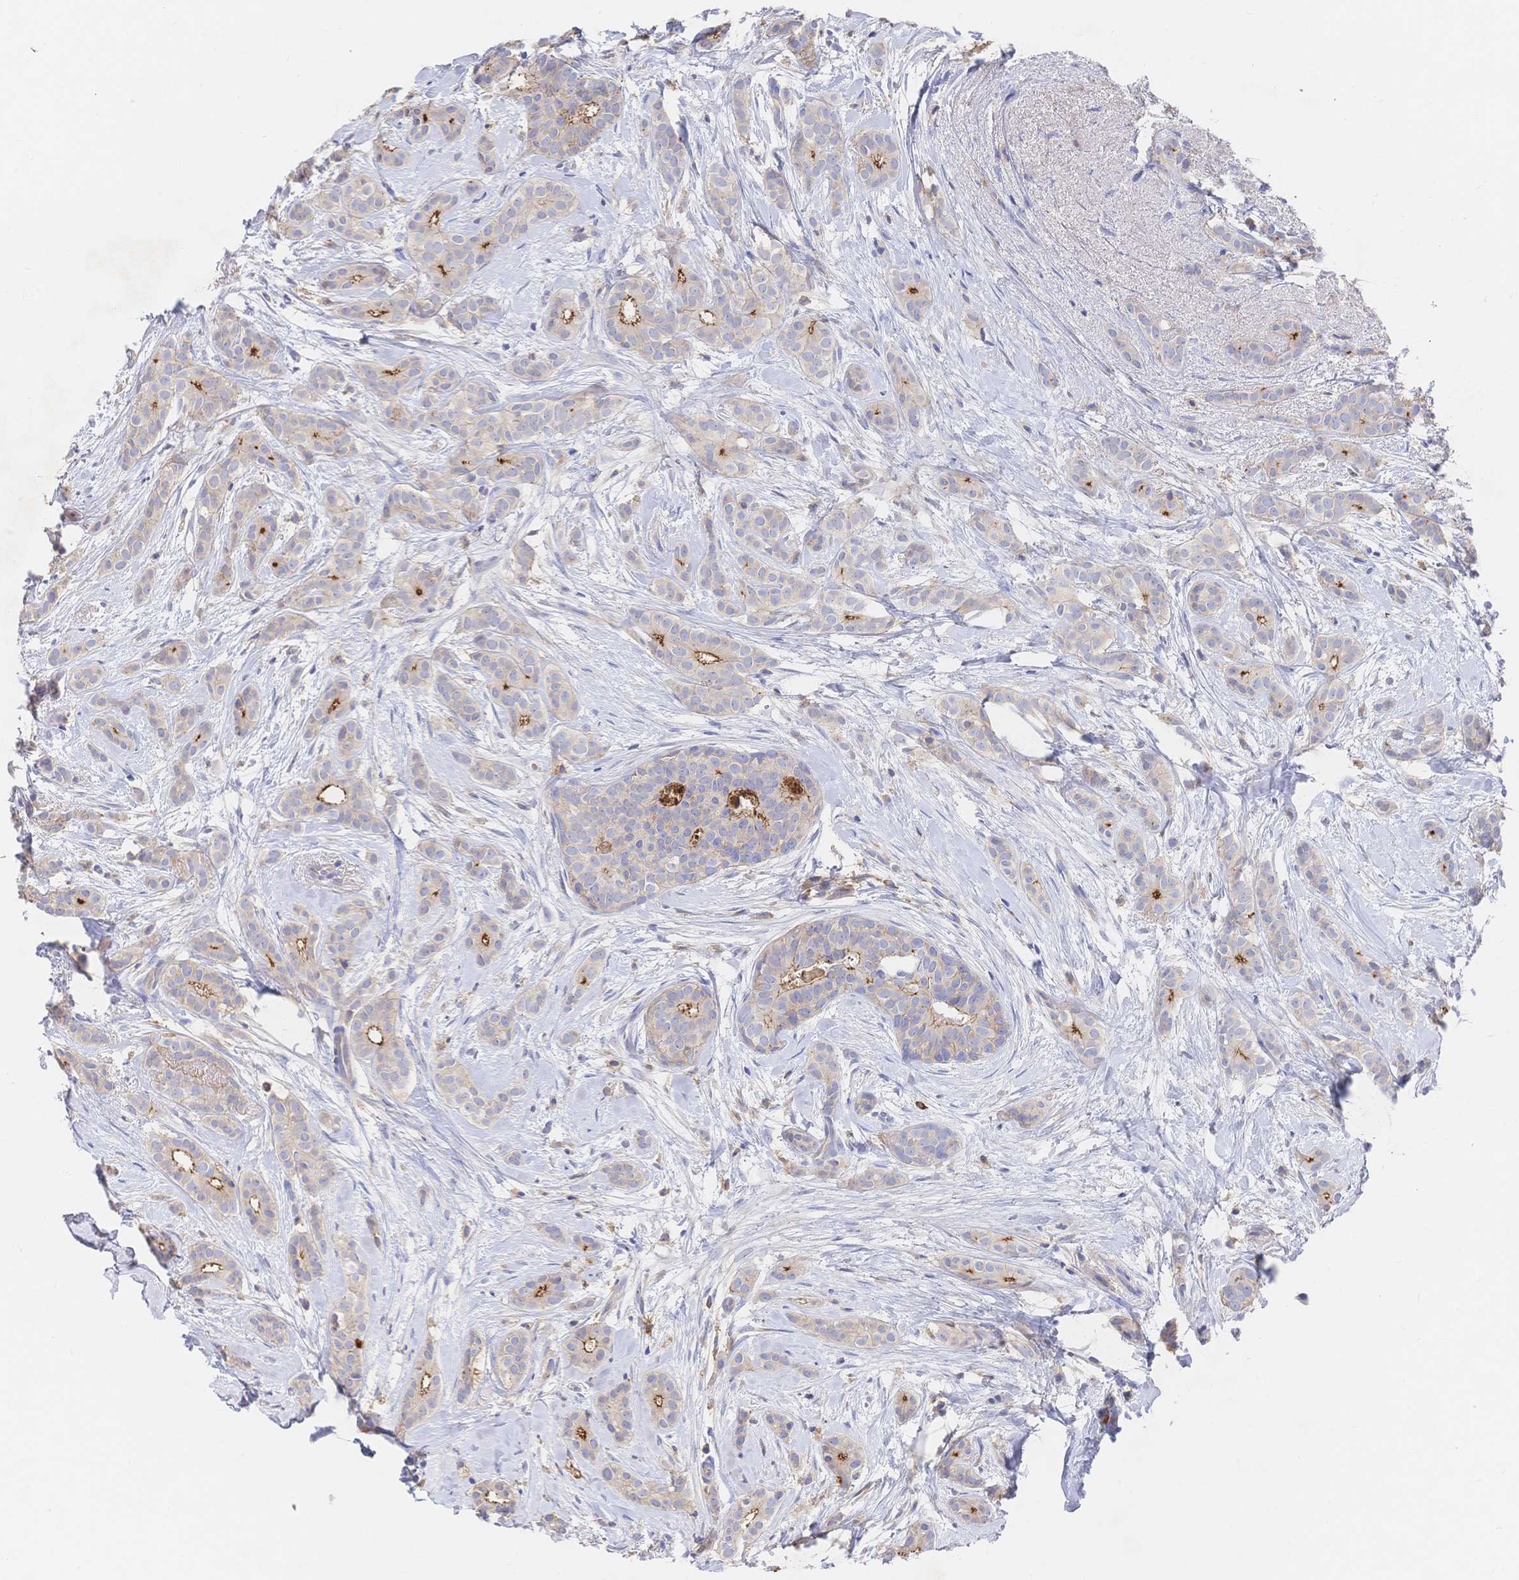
{"staining": {"intensity": "moderate", "quantity": "<25%", "location": "cytoplasmic/membranous"}, "tissue": "breast cancer", "cell_type": "Tumor cells", "image_type": "cancer", "snomed": [{"axis": "morphology", "description": "Duct carcinoma"}, {"axis": "topography", "description": "Breast"}], "caption": "A brown stain highlights moderate cytoplasmic/membranous expression of a protein in human breast cancer tumor cells. (brown staining indicates protein expression, while blue staining denotes nuclei).", "gene": "F11R", "patient": {"sex": "female", "age": 65}}